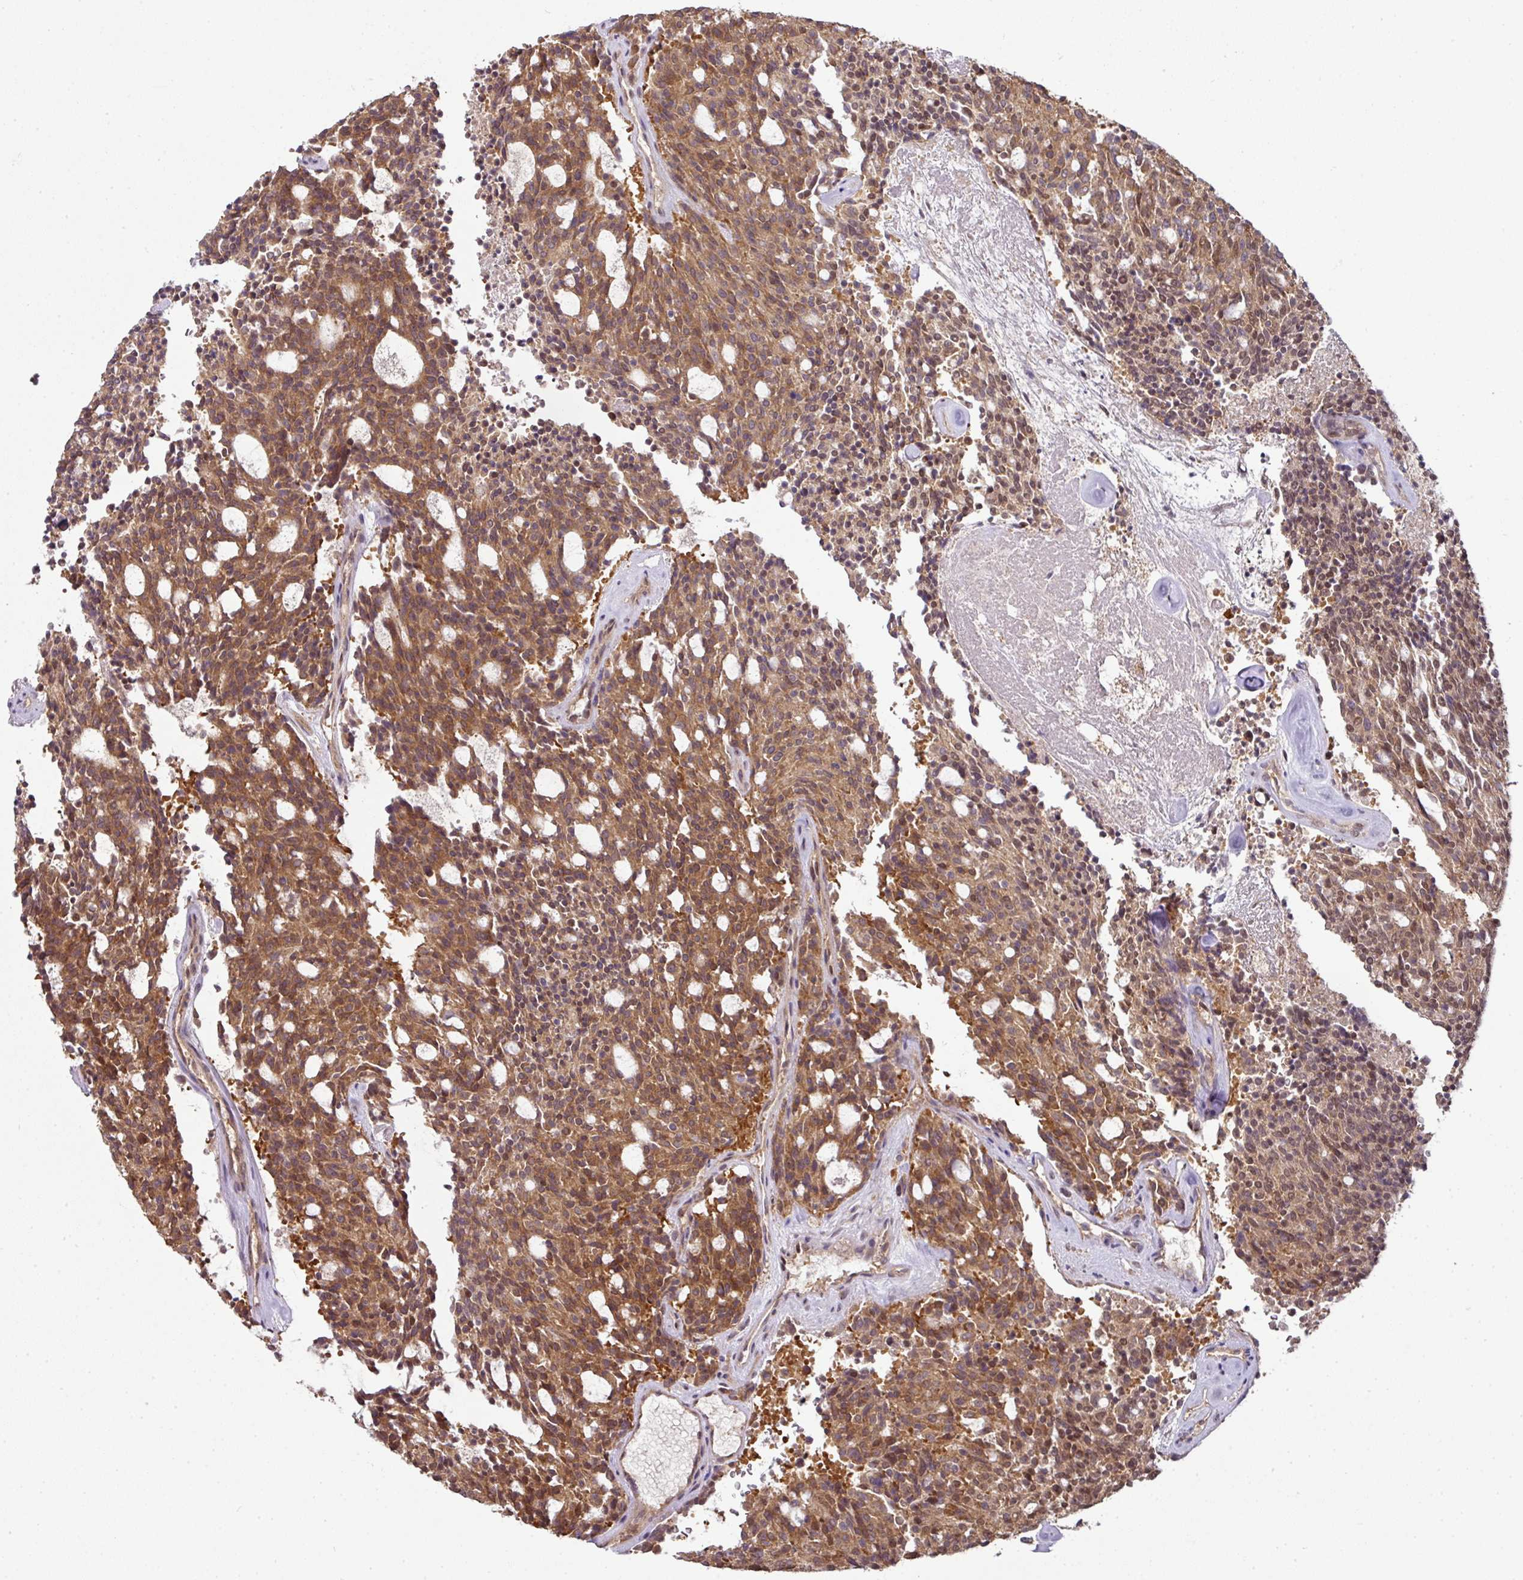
{"staining": {"intensity": "moderate", "quantity": ">75%", "location": "cytoplasmic/membranous,nuclear"}, "tissue": "carcinoid", "cell_type": "Tumor cells", "image_type": "cancer", "snomed": [{"axis": "morphology", "description": "Carcinoid, malignant, NOS"}, {"axis": "topography", "description": "Pancreas"}], "caption": "DAB (3,3'-diaminobenzidine) immunohistochemical staining of carcinoid (malignant) exhibits moderate cytoplasmic/membranous and nuclear protein positivity in approximately >75% of tumor cells. The protein is shown in brown color, while the nuclei are stained blue.", "gene": "ANKRD18A", "patient": {"sex": "female", "age": 54}}